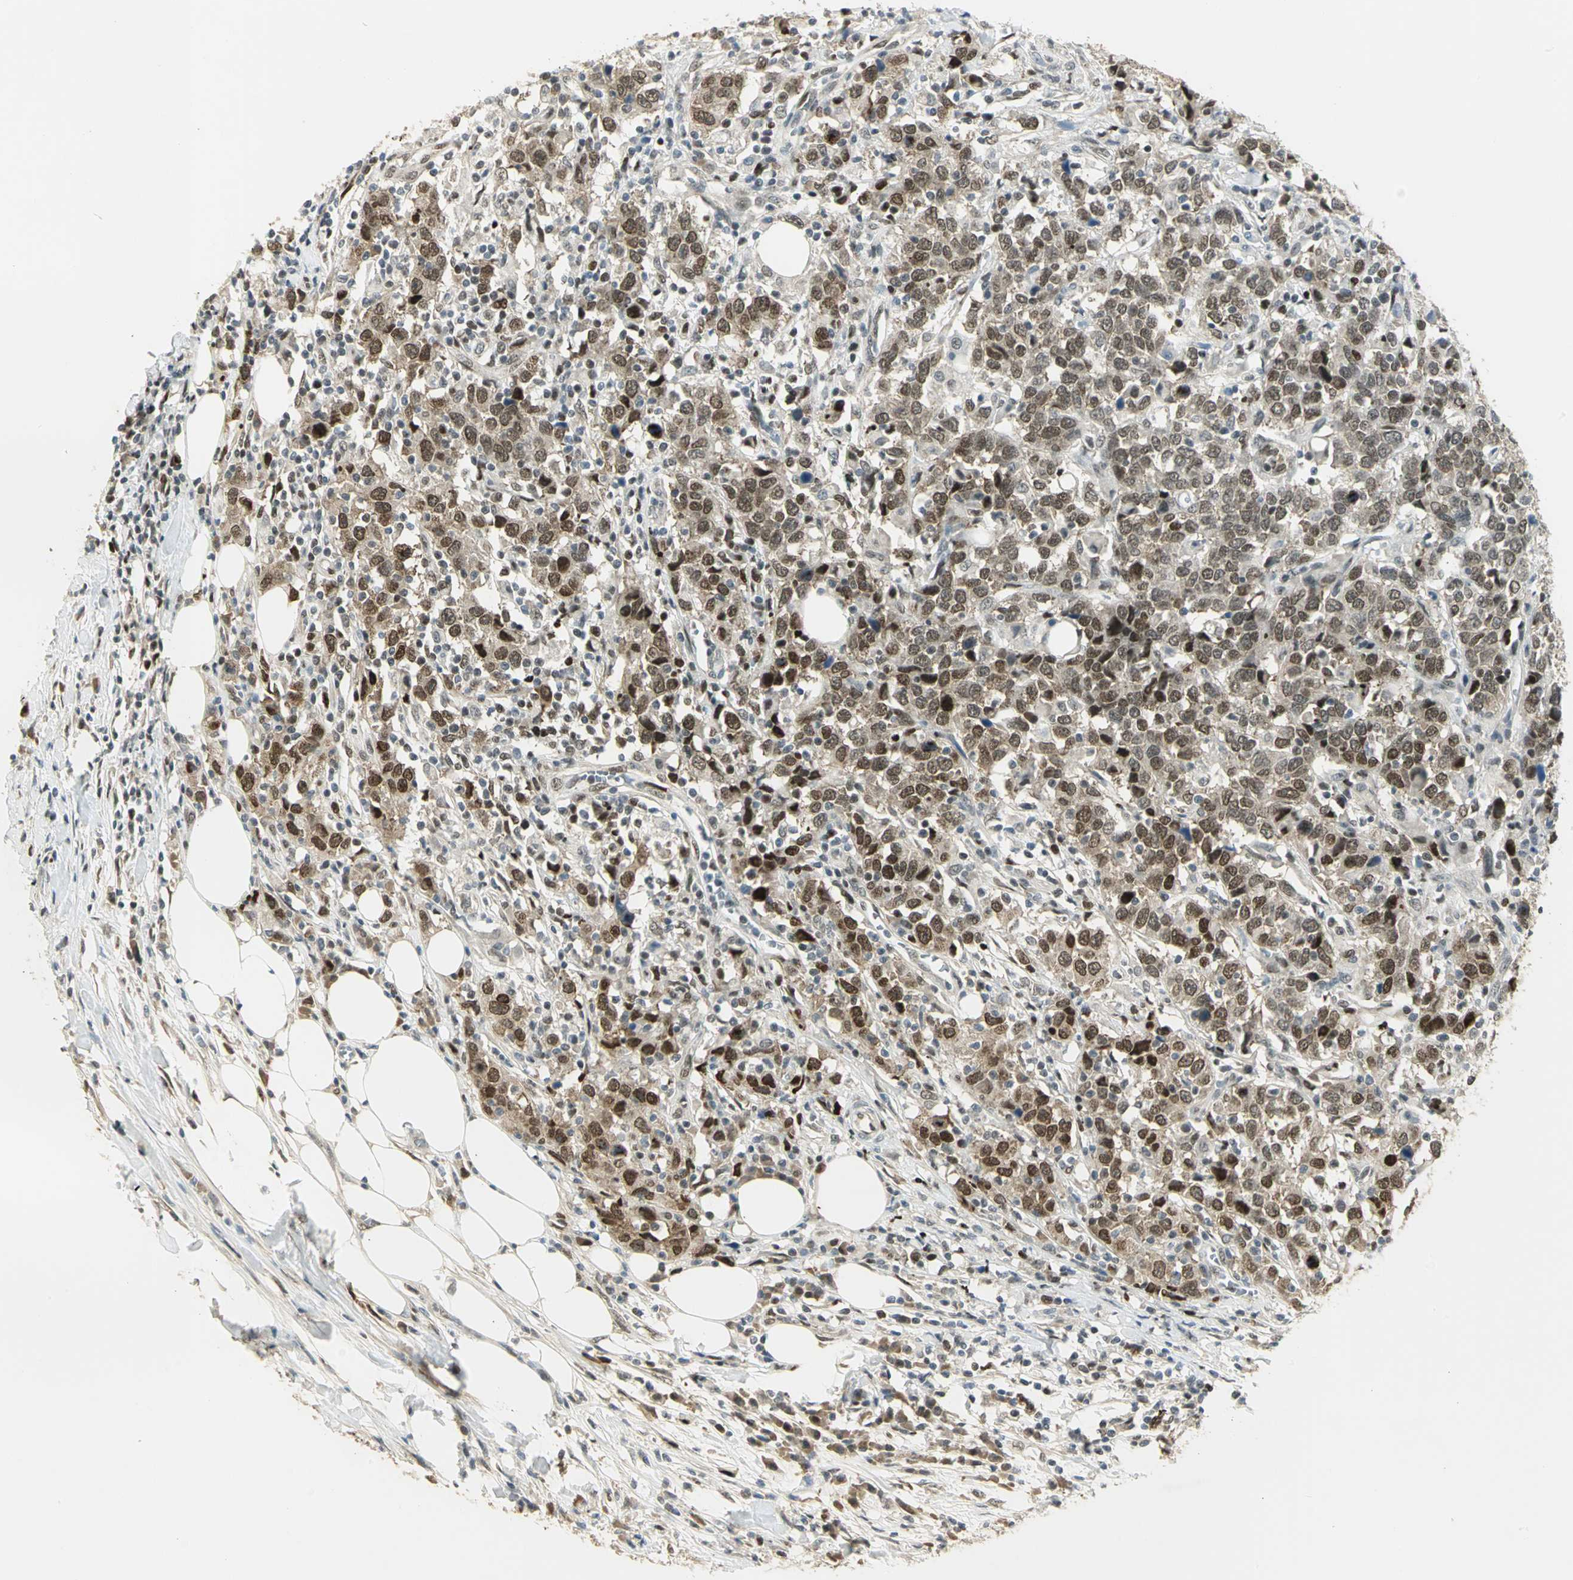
{"staining": {"intensity": "strong", "quantity": ">75%", "location": "nuclear"}, "tissue": "urothelial cancer", "cell_type": "Tumor cells", "image_type": "cancer", "snomed": [{"axis": "morphology", "description": "Urothelial carcinoma, High grade"}, {"axis": "topography", "description": "Urinary bladder"}], "caption": "About >75% of tumor cells in urothelial cancer demonstrate strong nuclear protein positivity as visualized by brown immunohistochemical staining.", "gene": "AK6", "patient": {"sex": "male", "age": 61}}